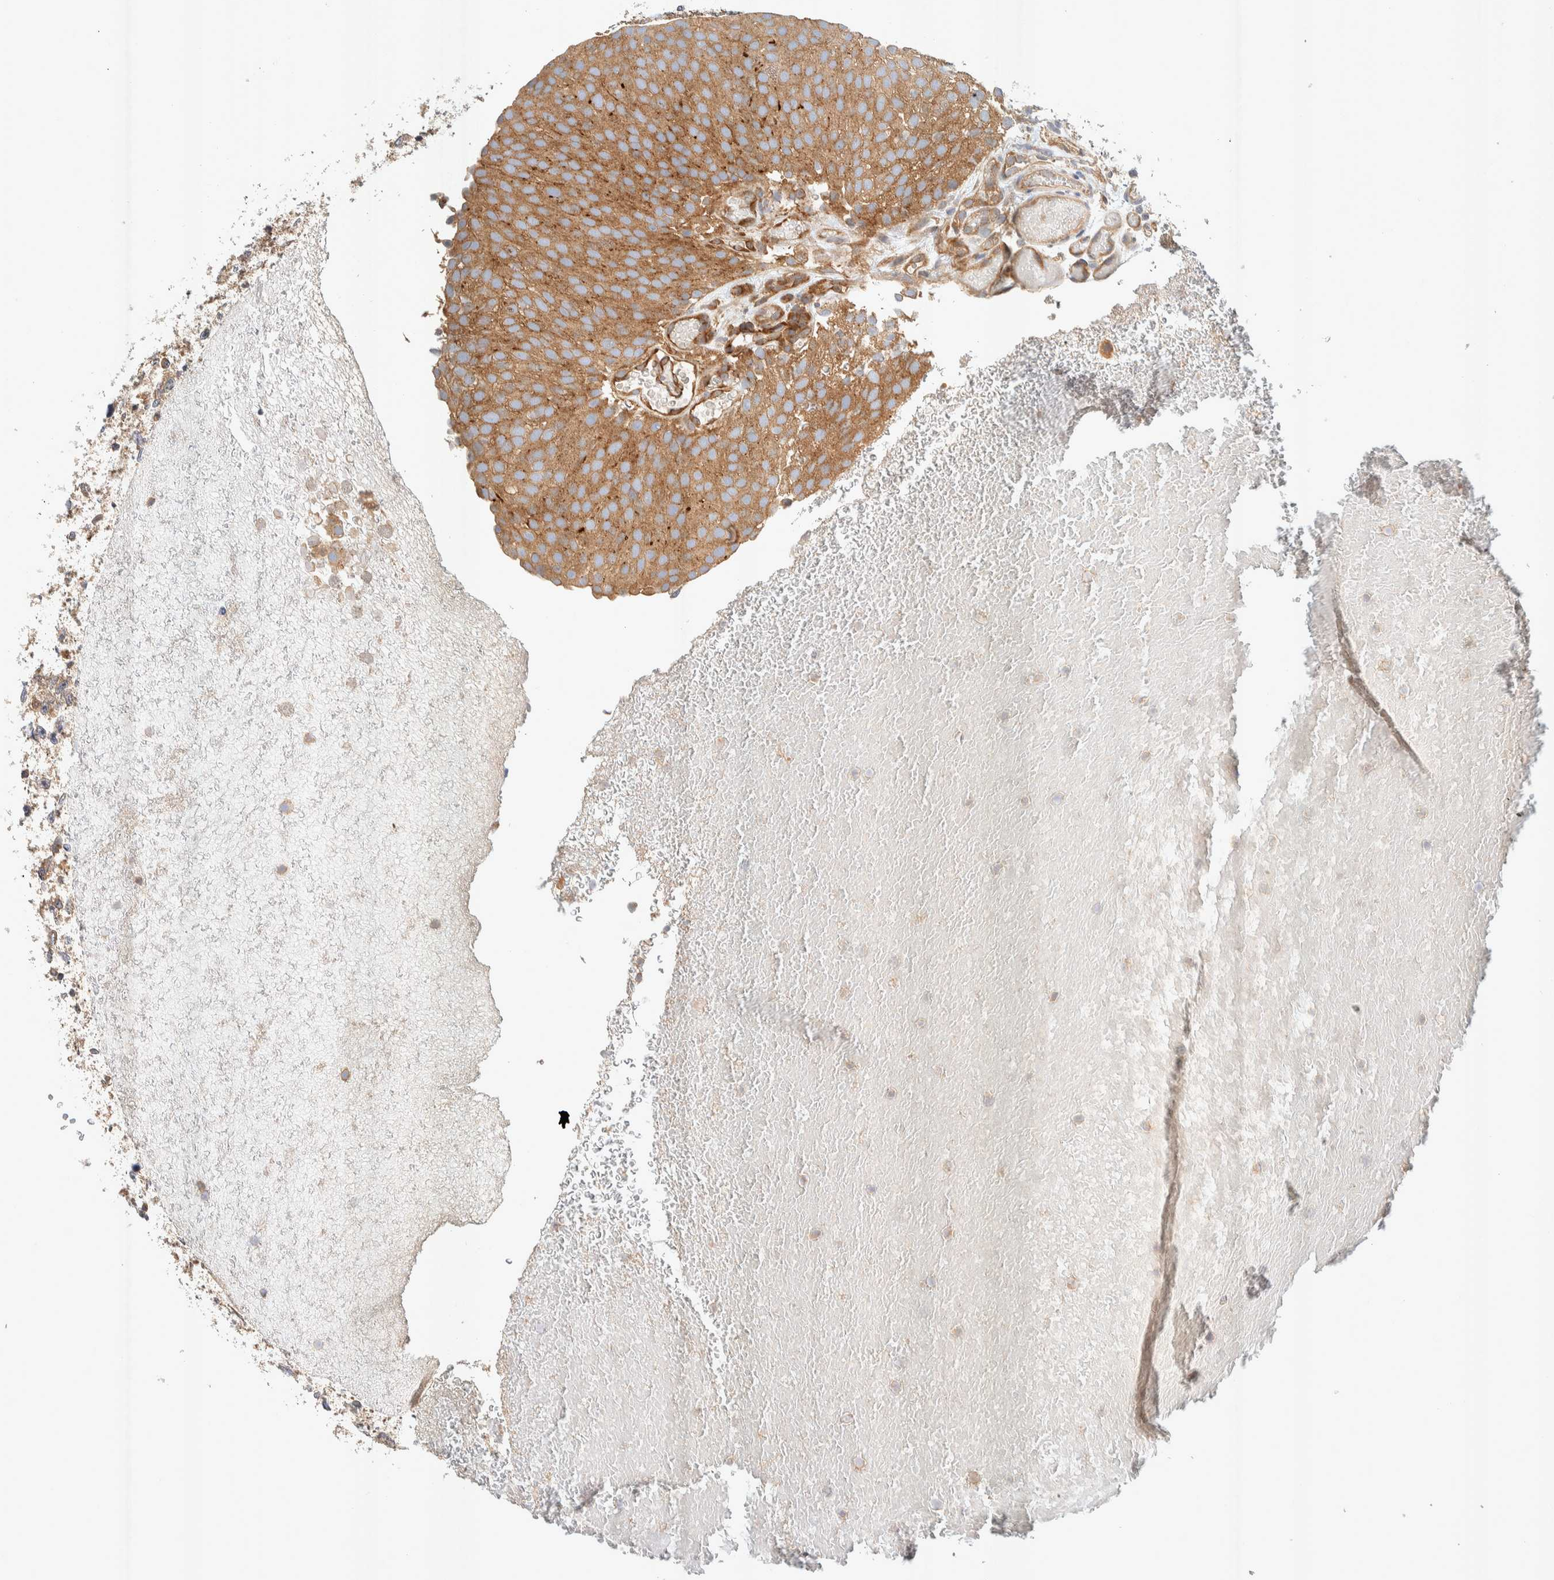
{"staining": {"intensity": "moderate", "quantity": ">75%", "location": "cytoplasmic/membranous"}, "tissue": "urothelial cancer", "cell_type": "Tumor cells", "image_type": "cancer", "snomed": [{"axis": "morphology", "description": "Urothelial carcinoma, Low grade"}, {"axis": "topography", "description": "Urinary bladder"}], "caption": "Immunohistochemical staining of low-grade urothelial carcinoma shows medium levels of moderate cytoplasmic/membranous protein staining in approximately >75% of tumor cells.", "gene": "PXK", "patient": {"sex": "male", "age": 78}}